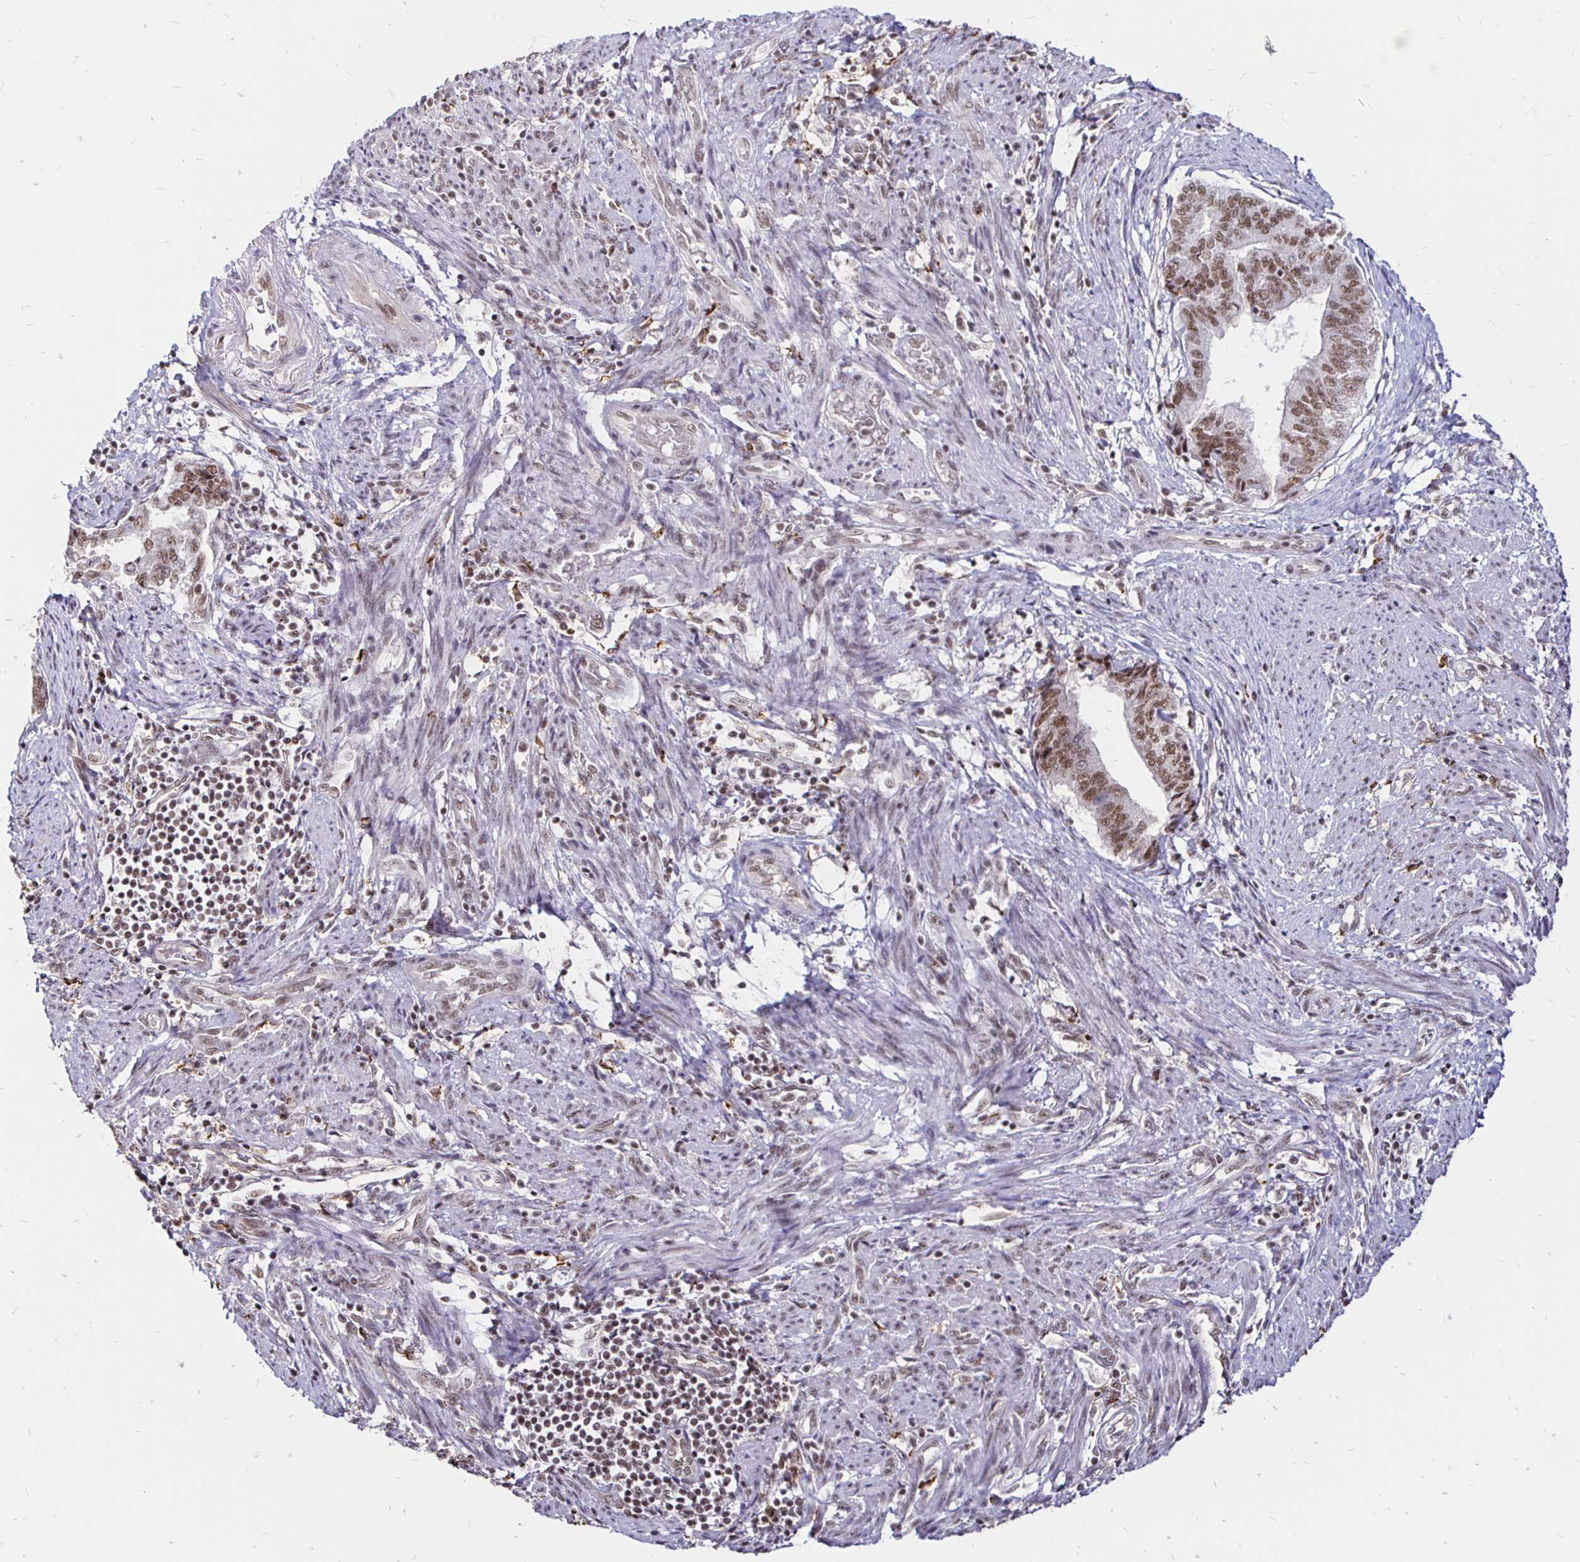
{"staining": {"intensity": "moderate", "quantity": ">75%", "location": "nuclear"}, "tissue": "endometrial cancer", "cell_type": "Tumor cells", "image_type": "cancer", "snomed": [{"axis": "morphology", "description": "Adenocarcinoma, NOS"}, {"axis": "topography", "description": "Endometrium"}], "caption": "Endometrial cancer tissue shows moderate nuclear positivity in approximately >75% of tumor cells", "gene": "SIN3A", "patient": {"sex": "female", "age": 65}}